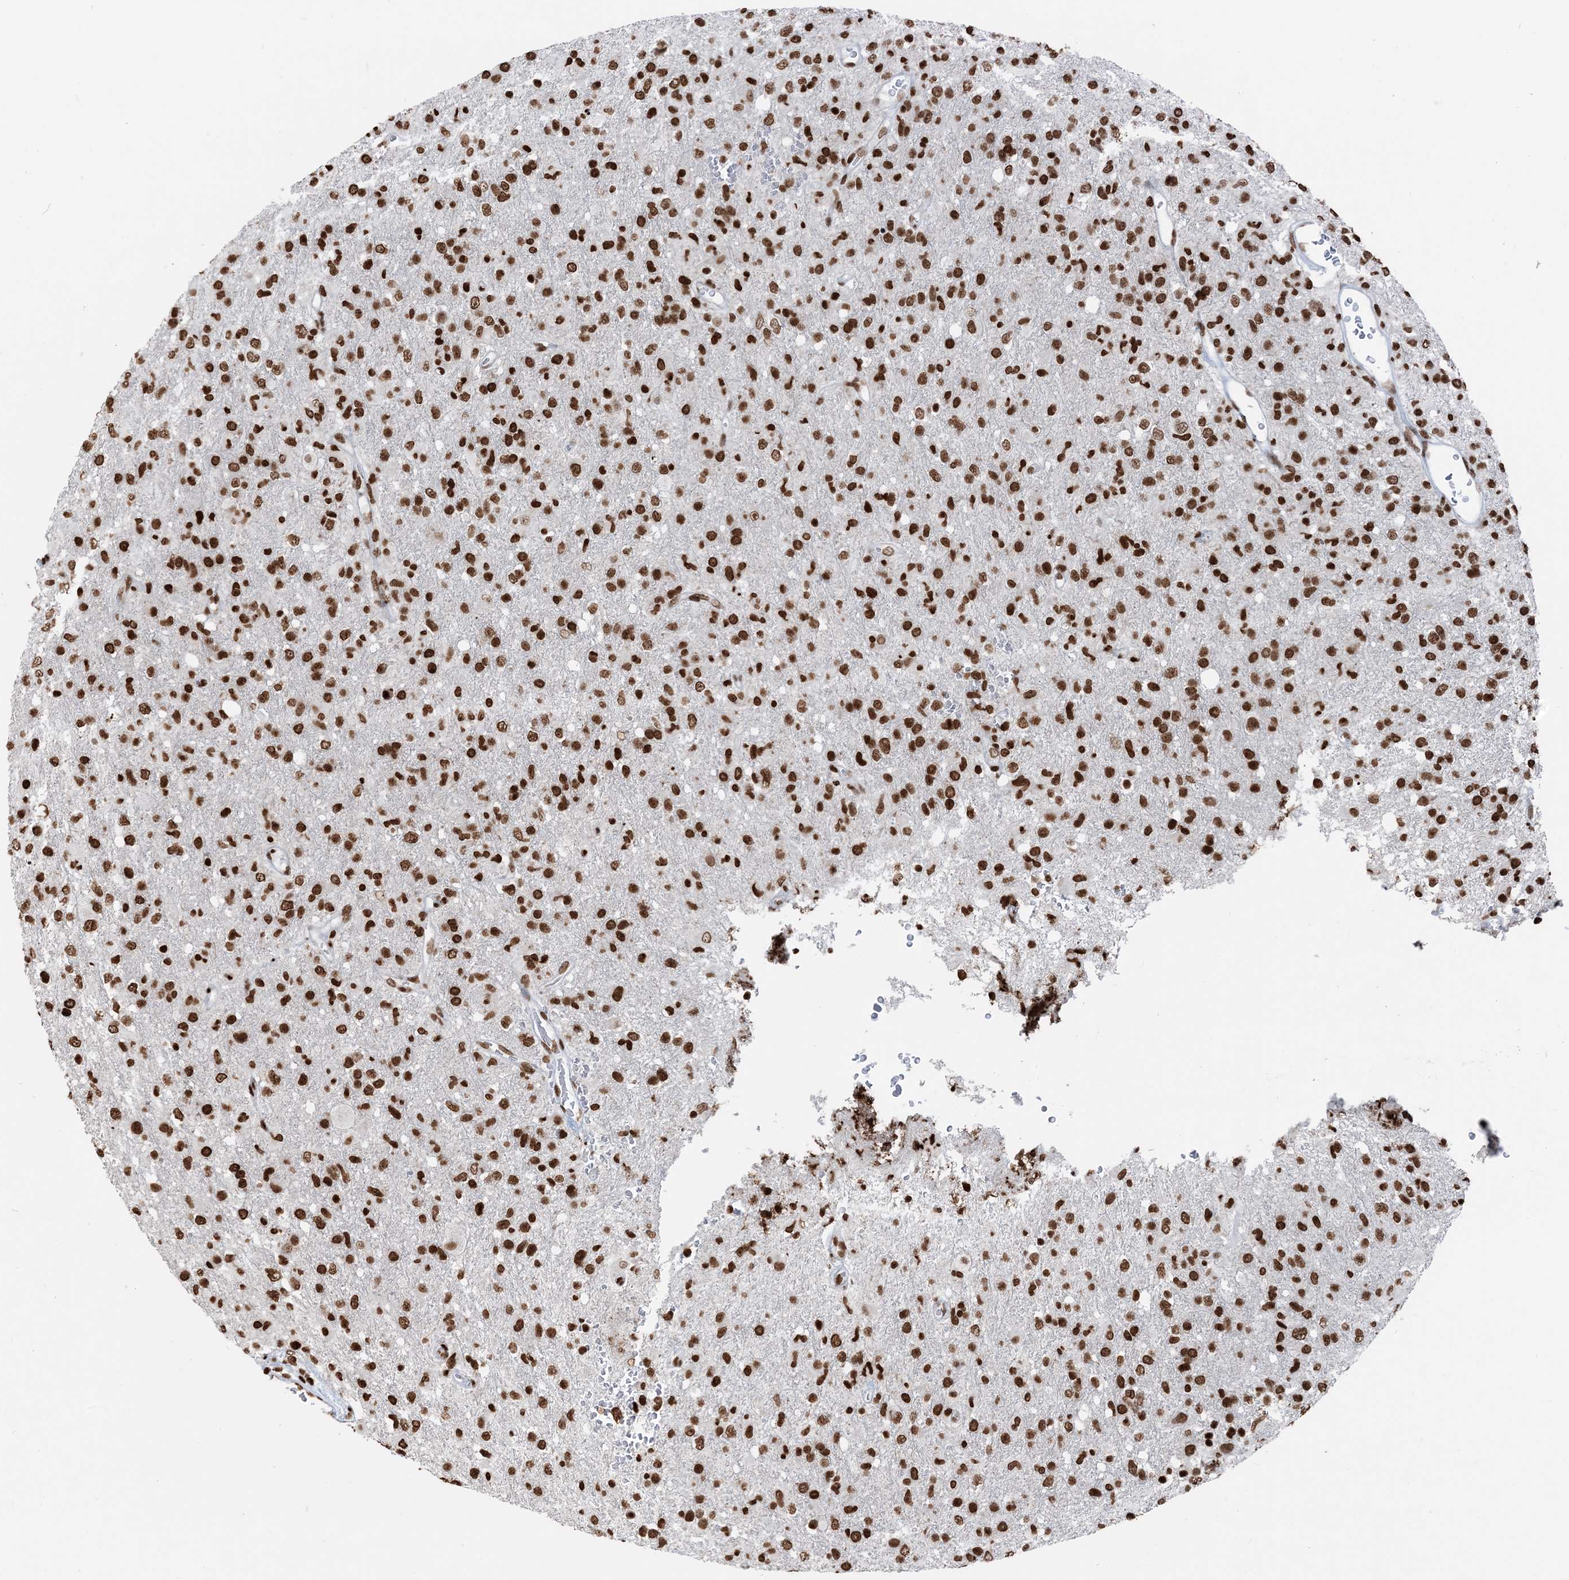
{"staining": {"intensity": "moderate", "quantity": ">75%", "location": "nuclear"}, "tissue": "glioma", "cell_type": "Tumor cells", "image_type": "cancer", "snomed": [{"axis": "morphology", "description": "Glioma, malignant, High grade"}, {"axis": "topography", "description": "Brain"}], "caption": "Immunohistochemical staining of high-grade glioma (malignant) demonstrates medium levels of moderate nuclear expression in approximately >75% of tumor cells.", "gene": "H3-3B", "patient": {"sex": "female", "age": 57}}